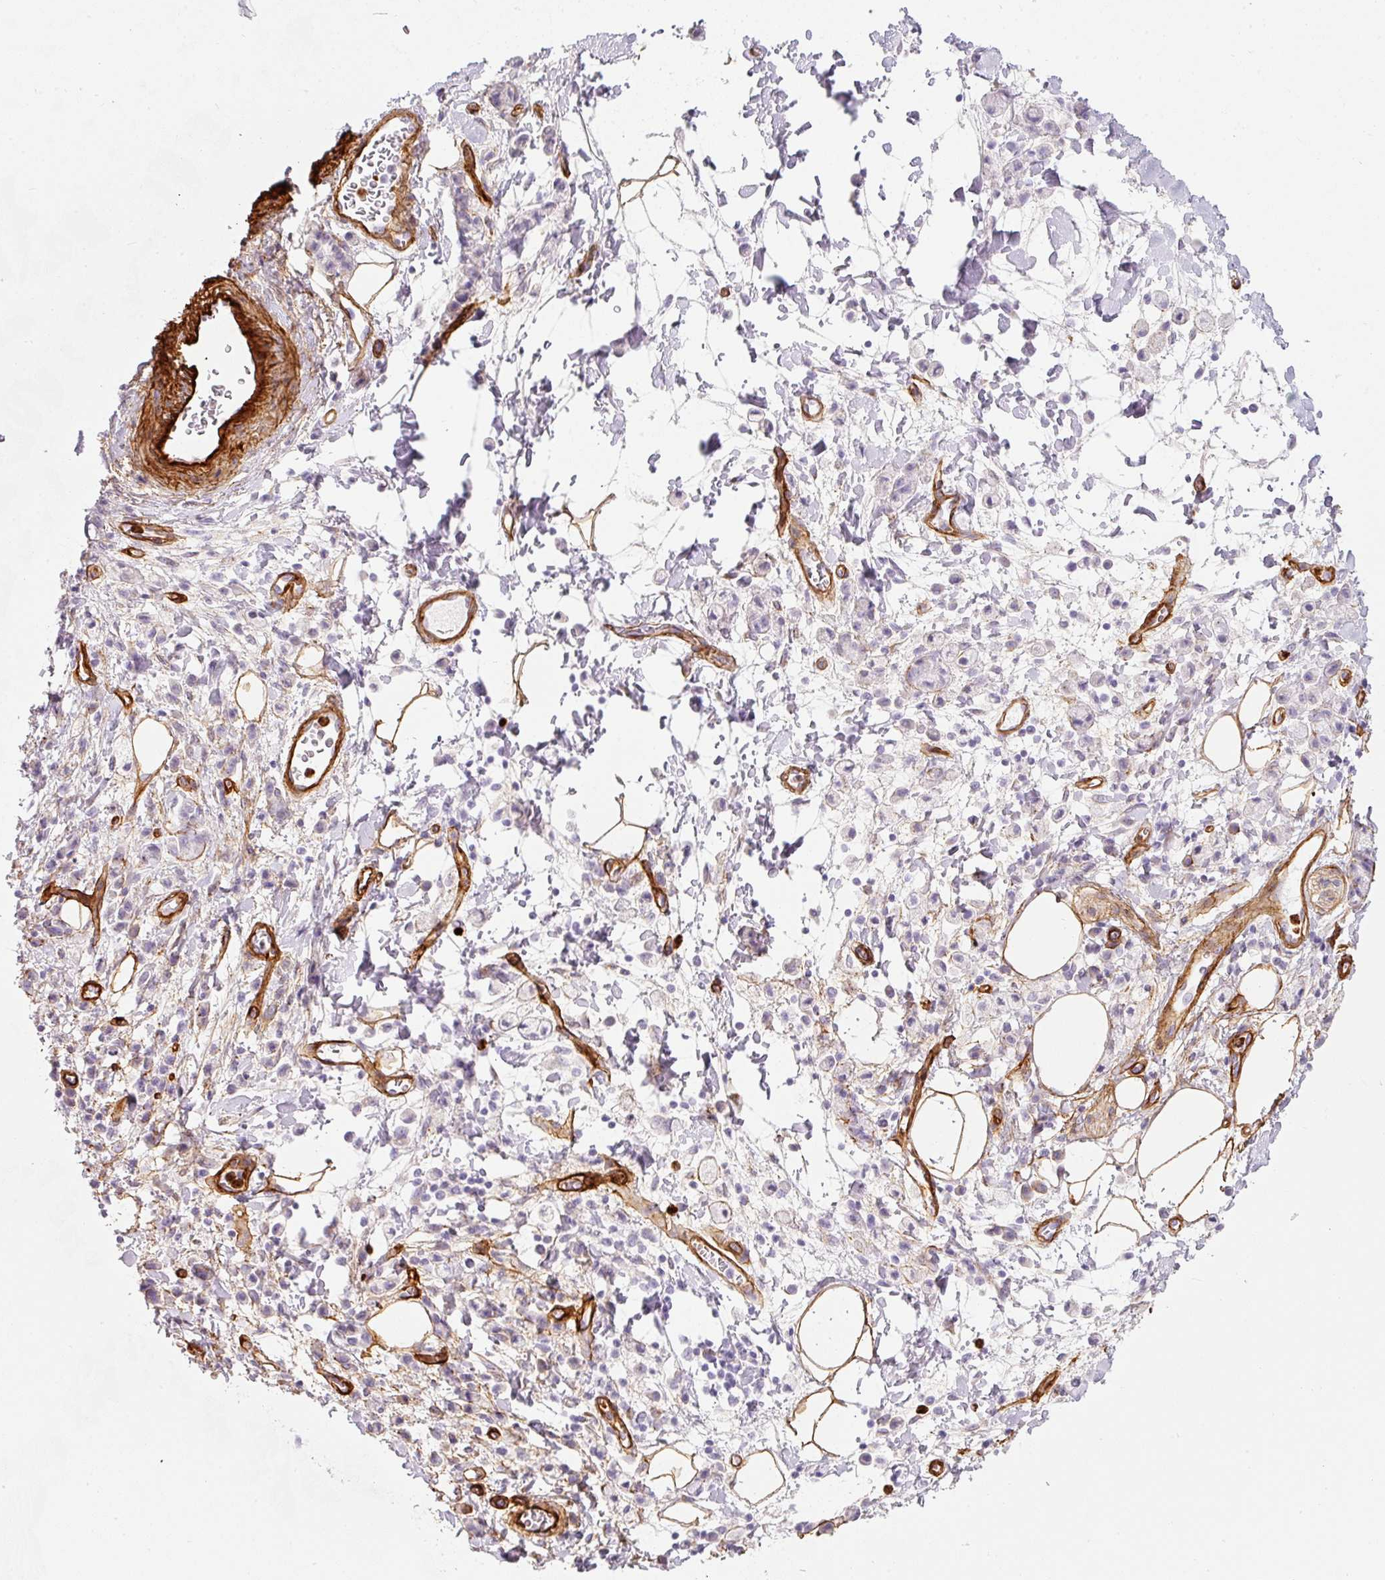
{"staining": {"intensity": "negative", "quantity": "none", "location": "none"}, "tissue": "stomach cancer", "cell_type": "Tumor cells", "image_type": "cancer", "snomed": [{"axis": "morphology", "description": "Adenocarcinoma, NOS"}, {"axis": "topography", "description": "Stomach"}], "caption": "A micrograph of stomach cancer (adenocarcinoma) stained for a protein reveals no brown staining in tumor cells.", "gene": "LOXL4", "patient": {"sex": "male", "age": 77}}